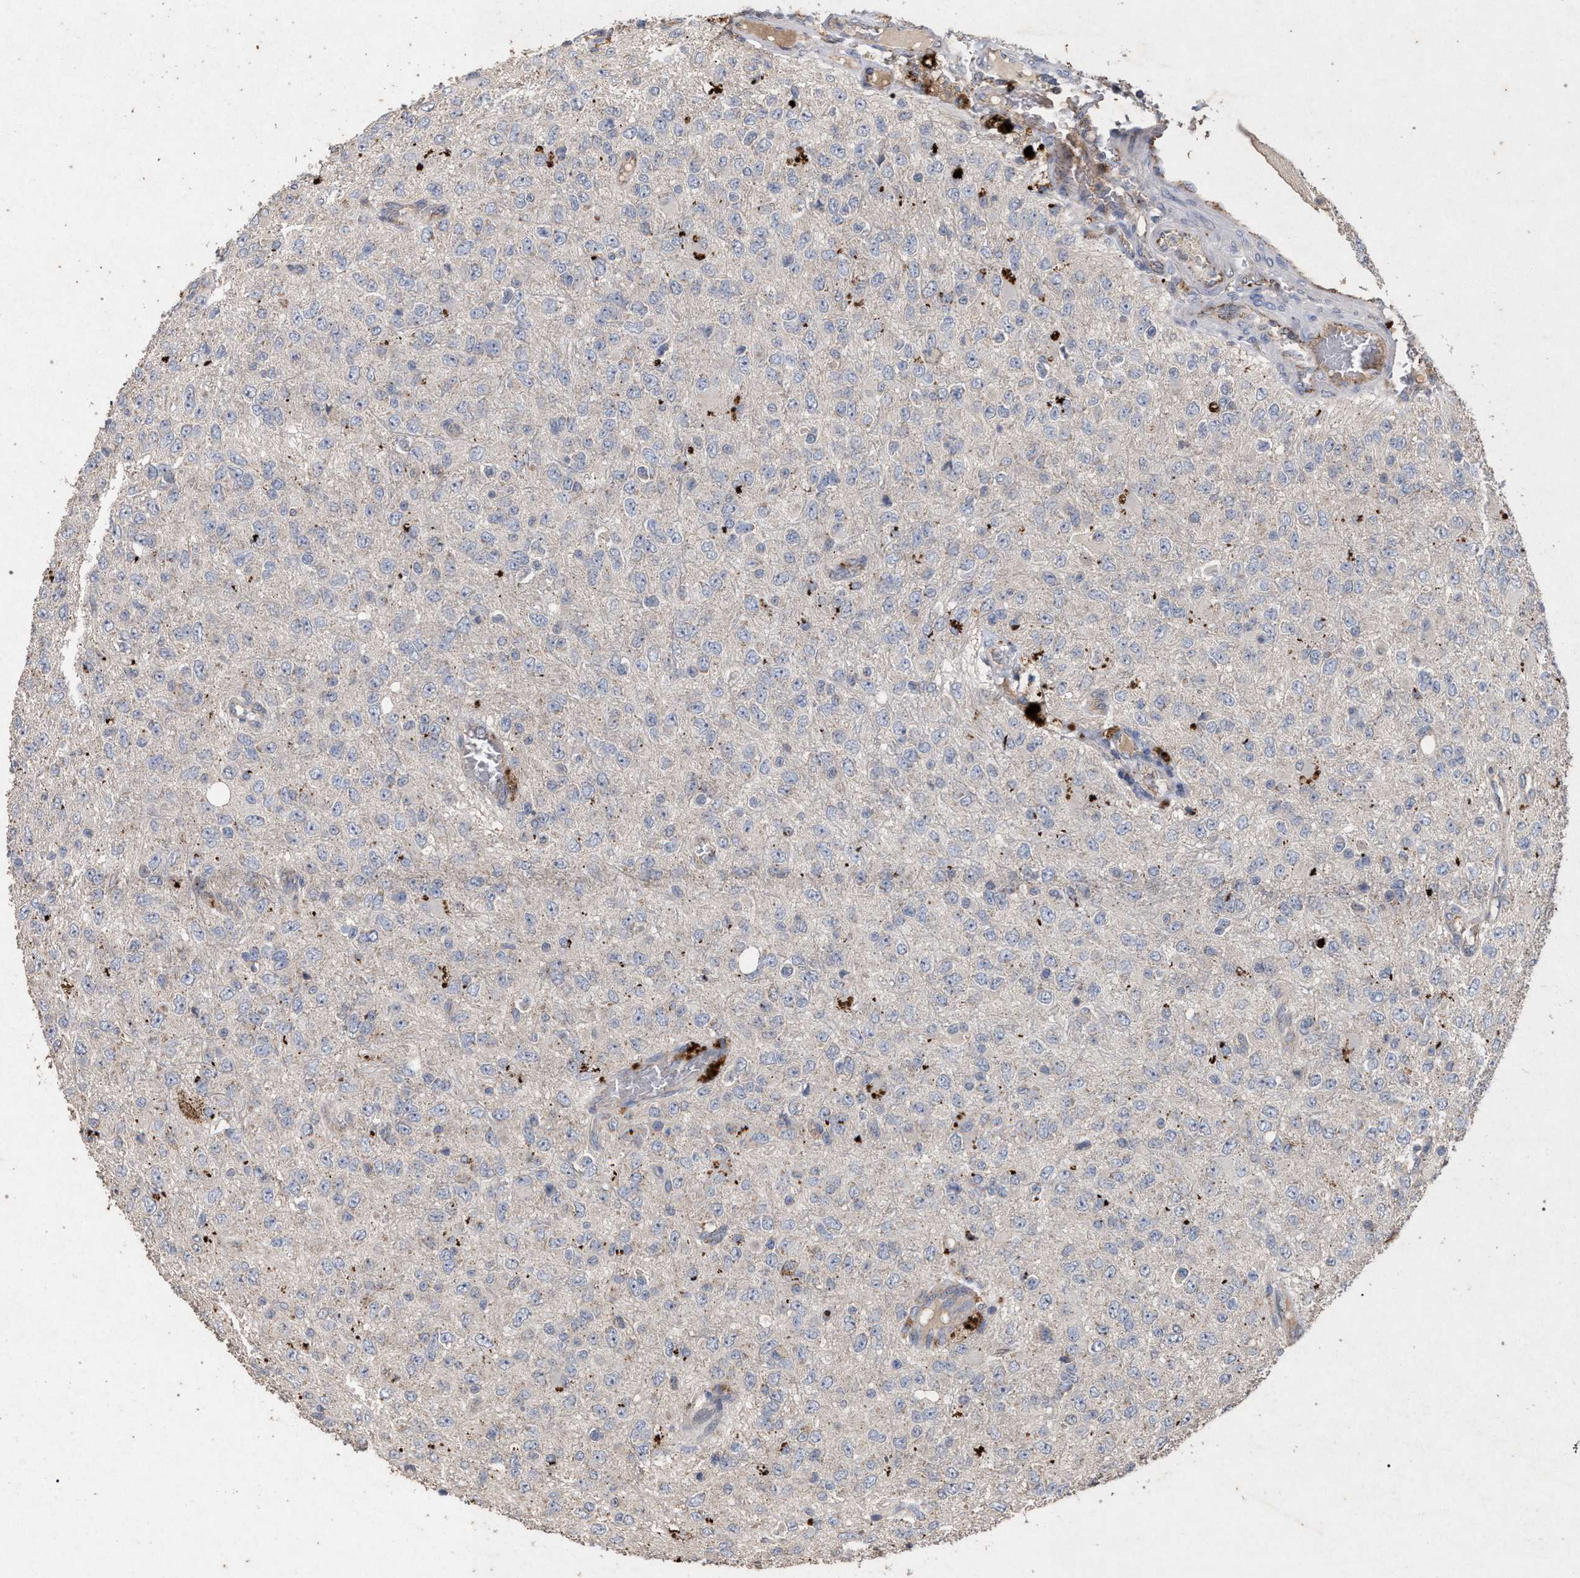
{"staining": {"intensity": "negative", "quantity": "none", "location": "none"}, "tissue": "glioma", "cell_type": "Tumor cells", "image_type": "cancer", "snomed": [{"axis": "morphology", "description": "Glioma, malignant, High grade"}, {"axis": "topography", "description": "pancreas cauda"}], "caption": "Glioma was stained to show a protein in brown. There is no significant expression in tumor cells.", "gene": "PKD2L1", "patient": {"sex": "male", "age": 60}}